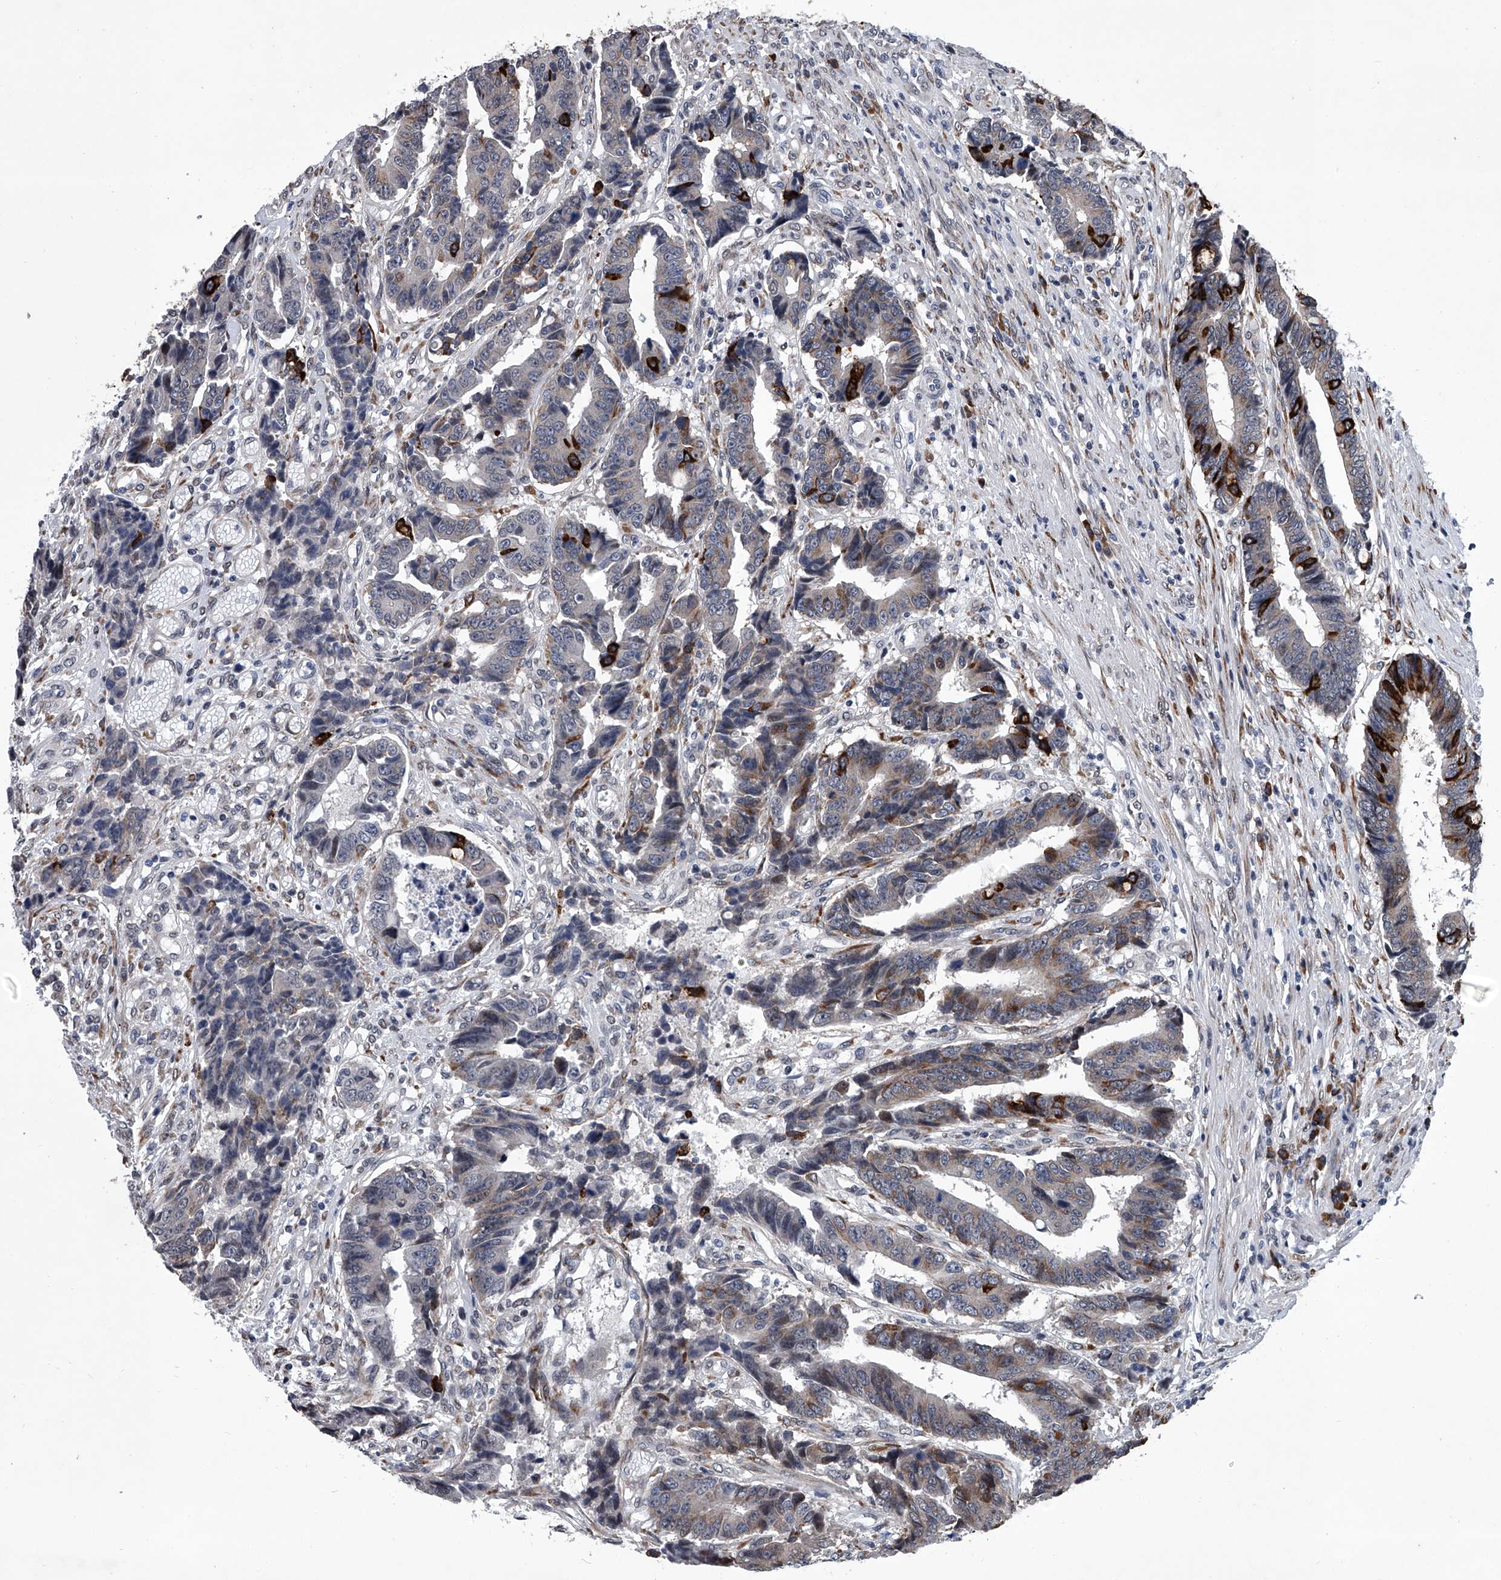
{"staining": {"intensity": "strong", "quantity": "<25%", "location": "cytoplasmic/membranous"}, "tissue": "colorectal cancer", "cell_type": "Tumor cells", "image_type": "cancer", "snomed": [{"axis": "morphology", "description": "Adenocarcinoma, NOS"}, {"axis": "topography", "description": "Rectum"}], "caption": "Brown immunohistochemical staining in human adenocarcinoma (colorectal) shows strong cytoplasmic/membranous positivity in approximately <25% of tumor cells.", "gene": "PPP2R5D", "patient": {"sex": "male", "age": 84}}